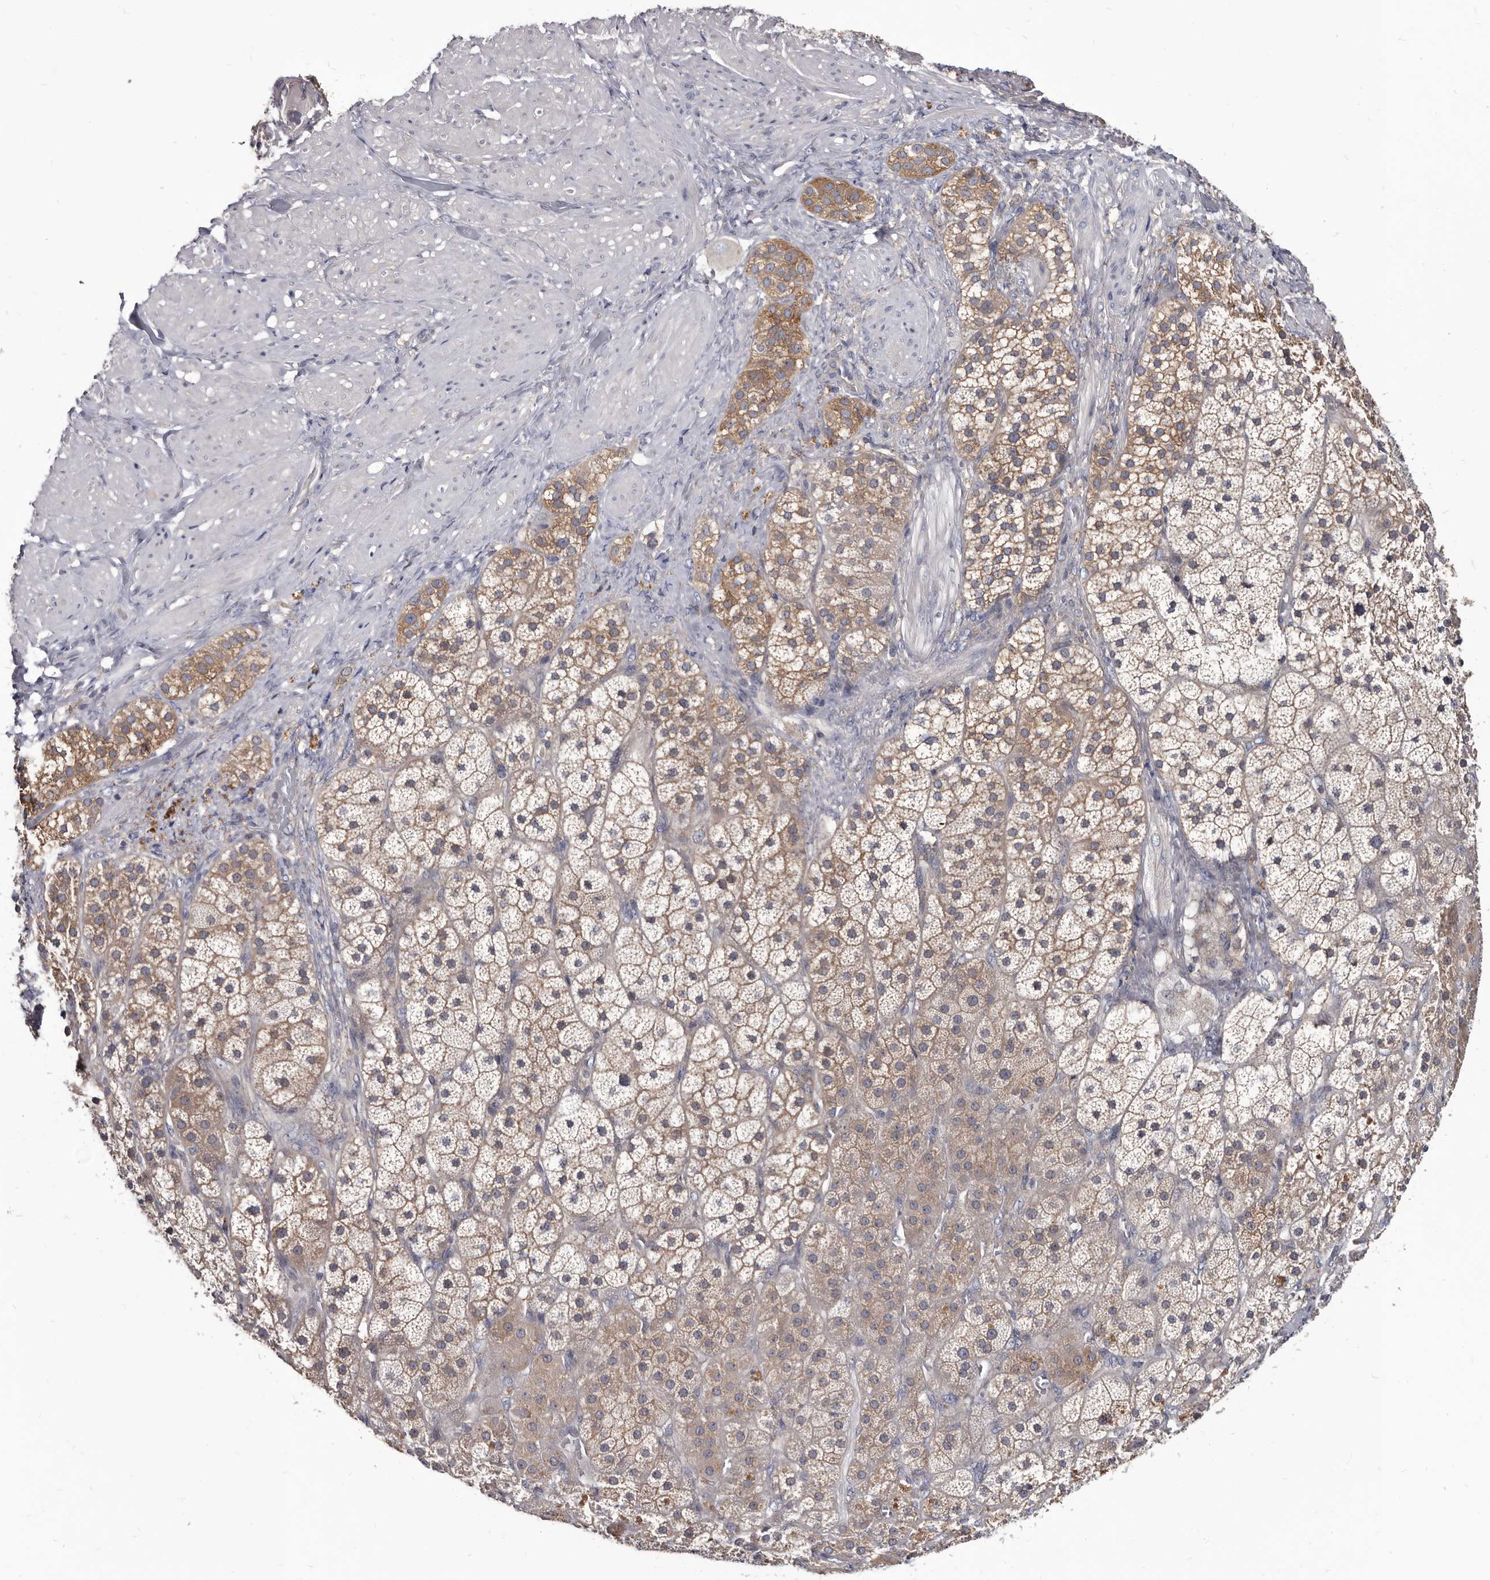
{"staining": {"intensity": "moderate", "quantity": ">75%", "location": "cytoplasmic/membranous"}, "tissue": "adrenal gland", "cell_type": "Glandular cells", "image_type": "normal", "snomed": [{"axis": "morphology", "description": "Normal tissue, NOS"}, {"axis": "topography", "description": "Adrenal gland"}], "caption": "IHC image of unremarkable adrenal gland stained for a protein (brown), which exhibits medium levels of moderate cytoplasmic/membranous staining in approximately >75% of glandular cells.", "gene": "ABCF2", "patient": {"sex": "male", "age": 57}}